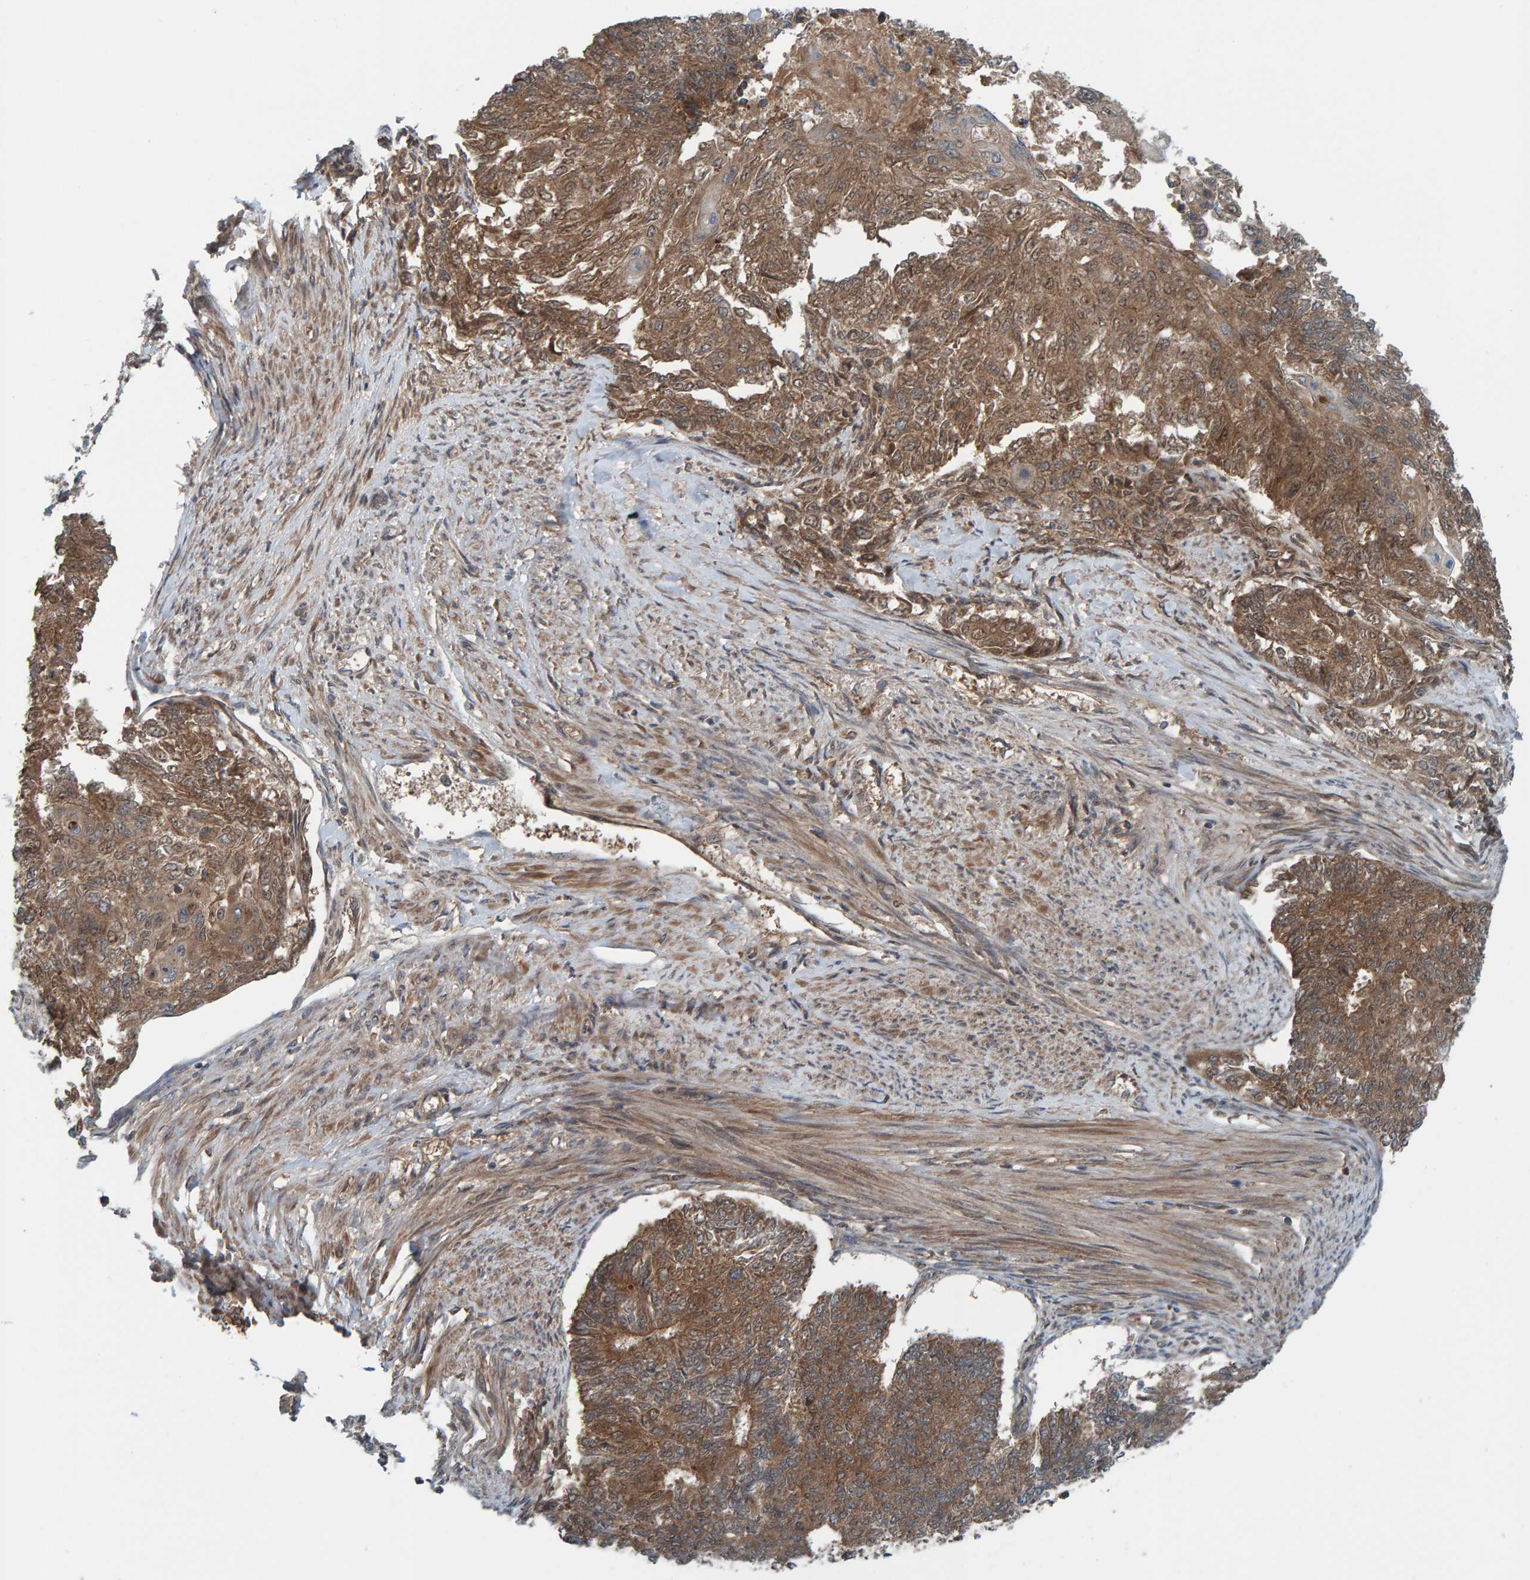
{"staining": {"intensity": "moderate", "quantity": ">75%", "location": "cytoplasmic/membranous"}, "tissue": "endometrial cancer", "cell_type": "Tumor cells", "image_type": "cancer", "snomed": [{"axis": "morphology", "description": "Adenocarcinoma, NOS"}, {"axis": "topography", "description": "Endometrium"}], "caption": "IHC photomicrograph of neoplastic tissue: human endometrial adenocarcinoma stained using immunohistochemistry reveals medium levels of moderate protein expression localized specifically in the cytoplasmic/membranous of tumor cells, appearing as a cytoplasmic/membranous brown color.", "gene": "CUEDC1", "patient": {"sex": "female", "age": 32}}